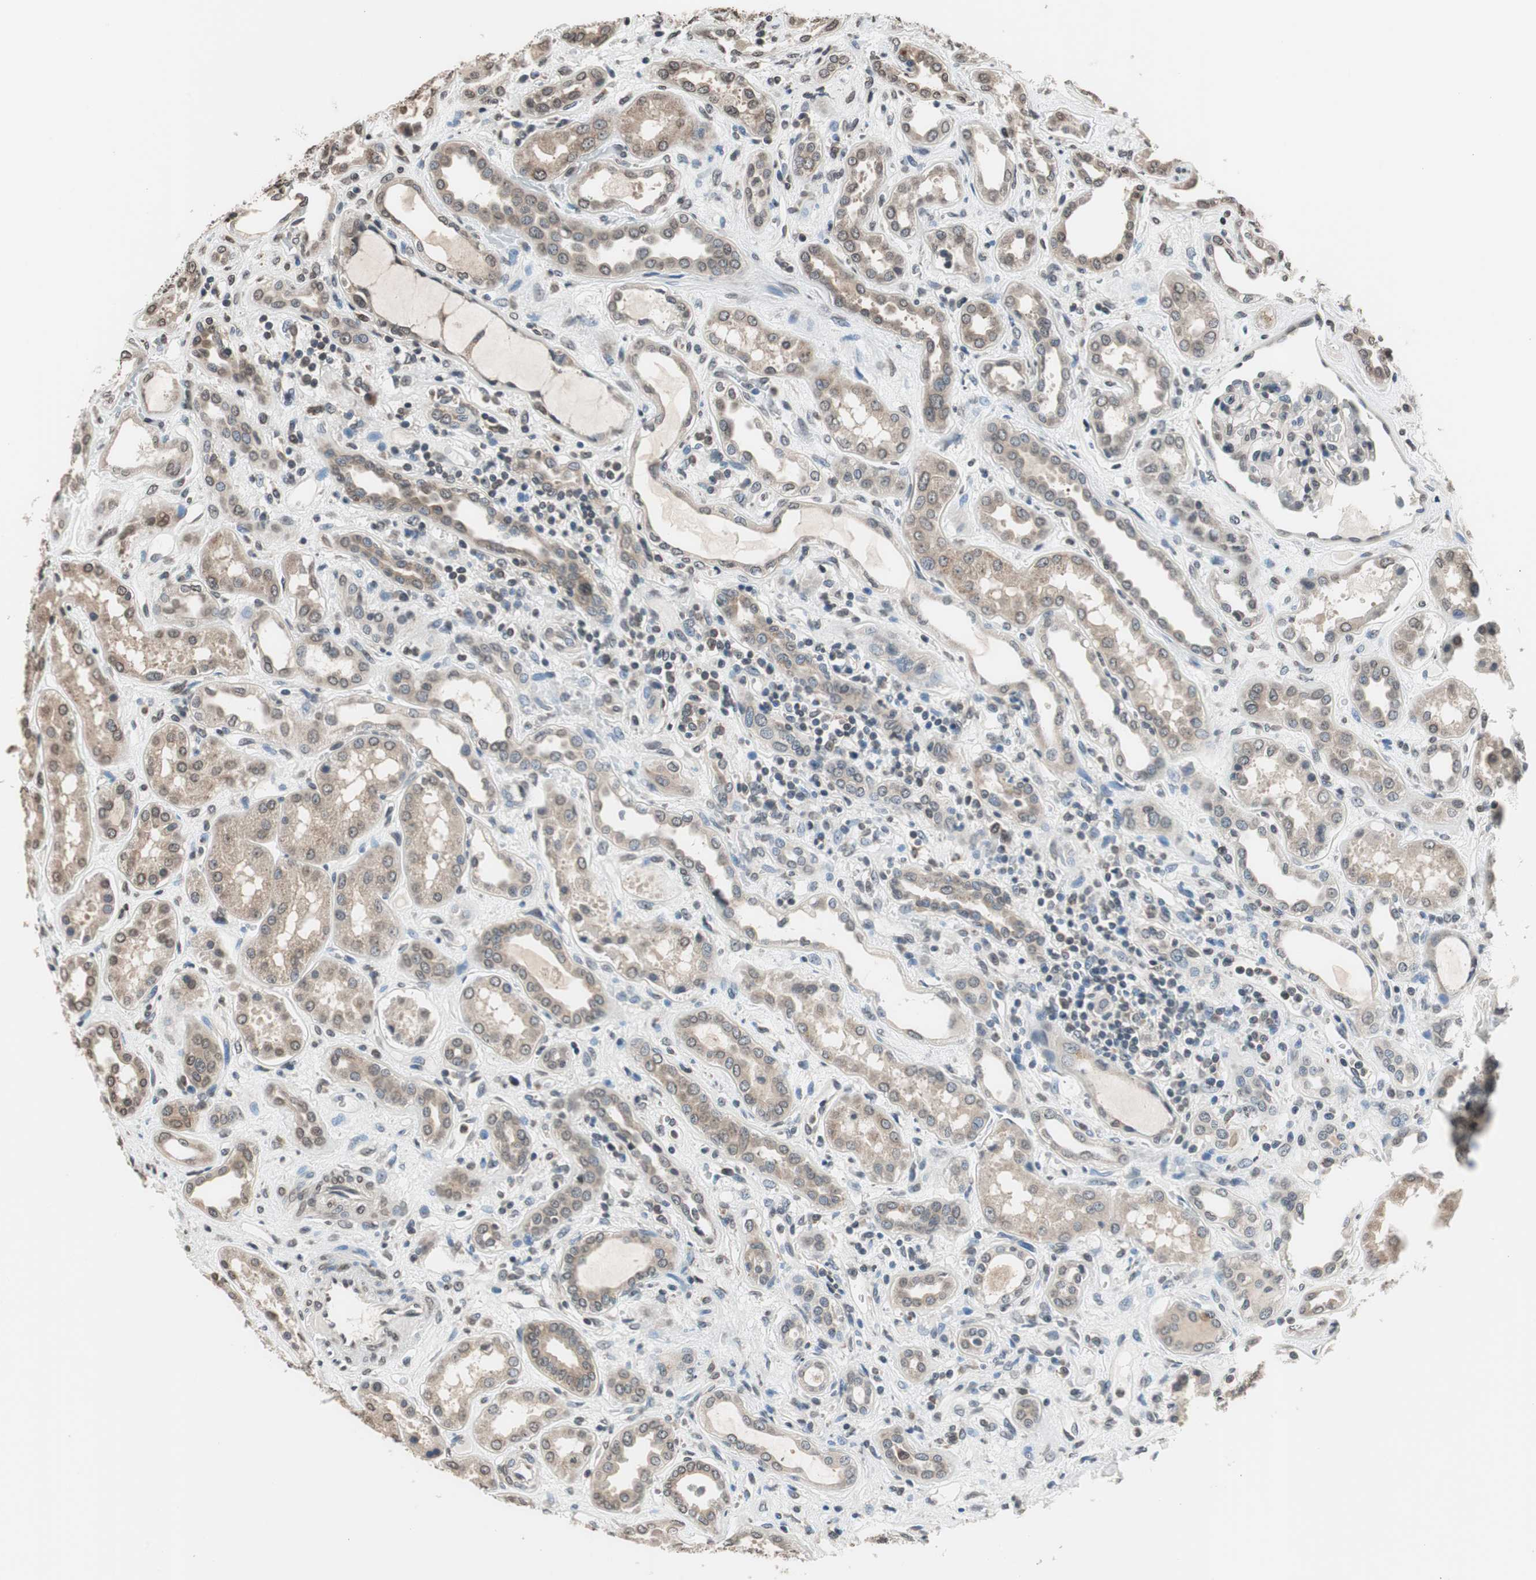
{"staining": {"intensity": "weak", "quantity": "25%-75%", "location": "cytoplasmic/membranous"}, "tissue": "kidney", "cell_type": "Cells in glomeruli", "image_type": "normal", "snomed": [{"axis": "morphology", "description": "Normal tissue, NOS"}, {"axis": "topography", "description": "Kidney"}], "caption": "The micrograph reveals staining of unremarkable kidney, revealing weak cytoplasmic/membranous protein expression (brown color) within cells in glomeruli. The staining is performed using DAB brown chromogen to label protein expression. The nuclei are counter-stained blue using hematoxylin.", "gene": "GCLC", "patient": {"sex": "male", "age": 59}}